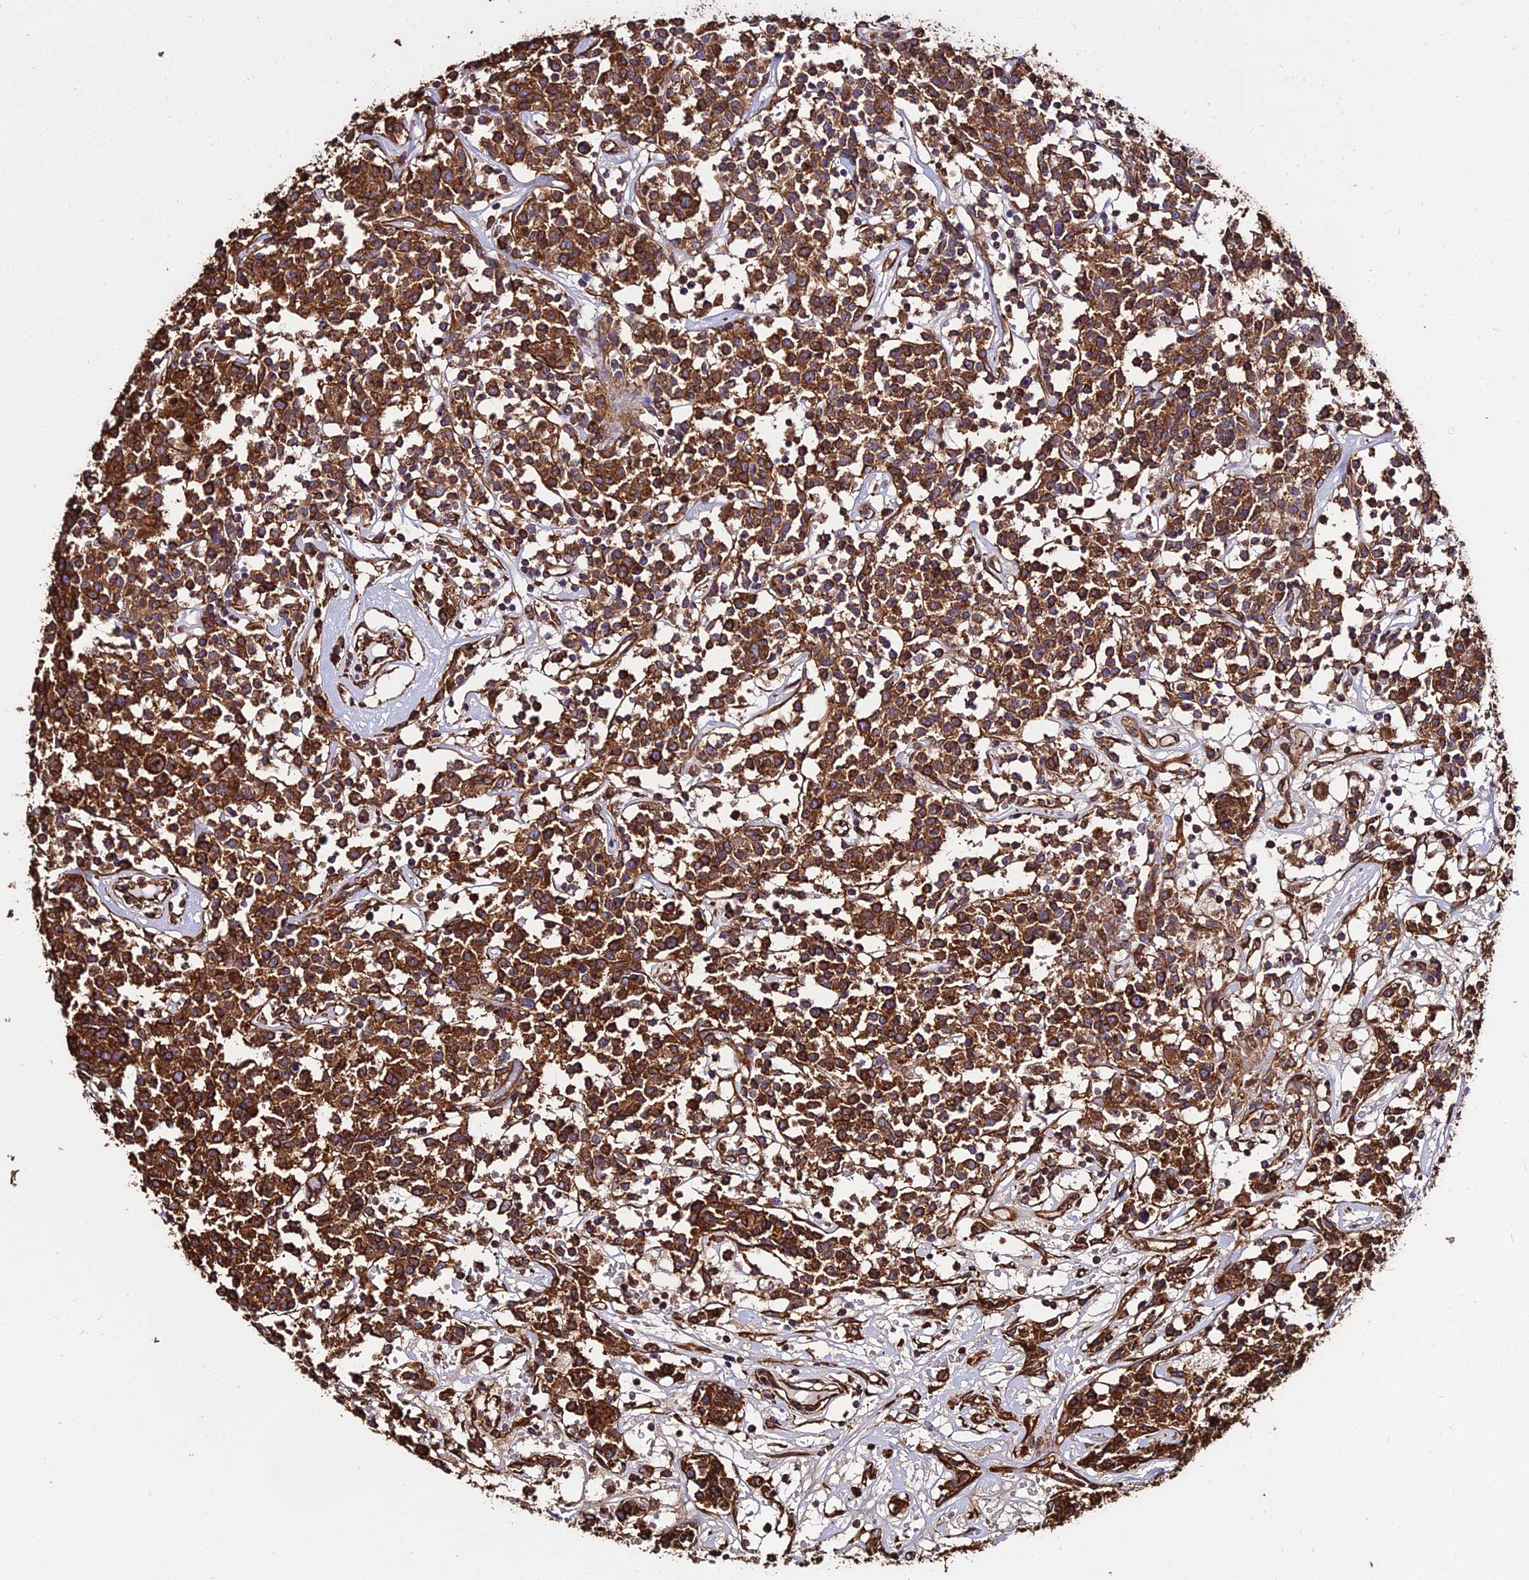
{"staining": {"intensity": "strong", "quantity": ">75%", "location": "cytoplasmic/membranous"}, "tissue": "lymphoma", "cell_type": "Tumor cells", "image_type": "cancer", "snomed": [{"axis": "morphology", "description": "Malignant lymphoma, non-Hodgkin's type, Low grade"}, {"axis": "topography", "description": "Small intestine"}], "caption": "Brown immunohistochemical staining in lymphoma exhibits strong cytoplasmic/membranous staining in about >75% of tumor cells.", "gene": "TUBA3D", "patient": {"sex": "female", "age": 59}}